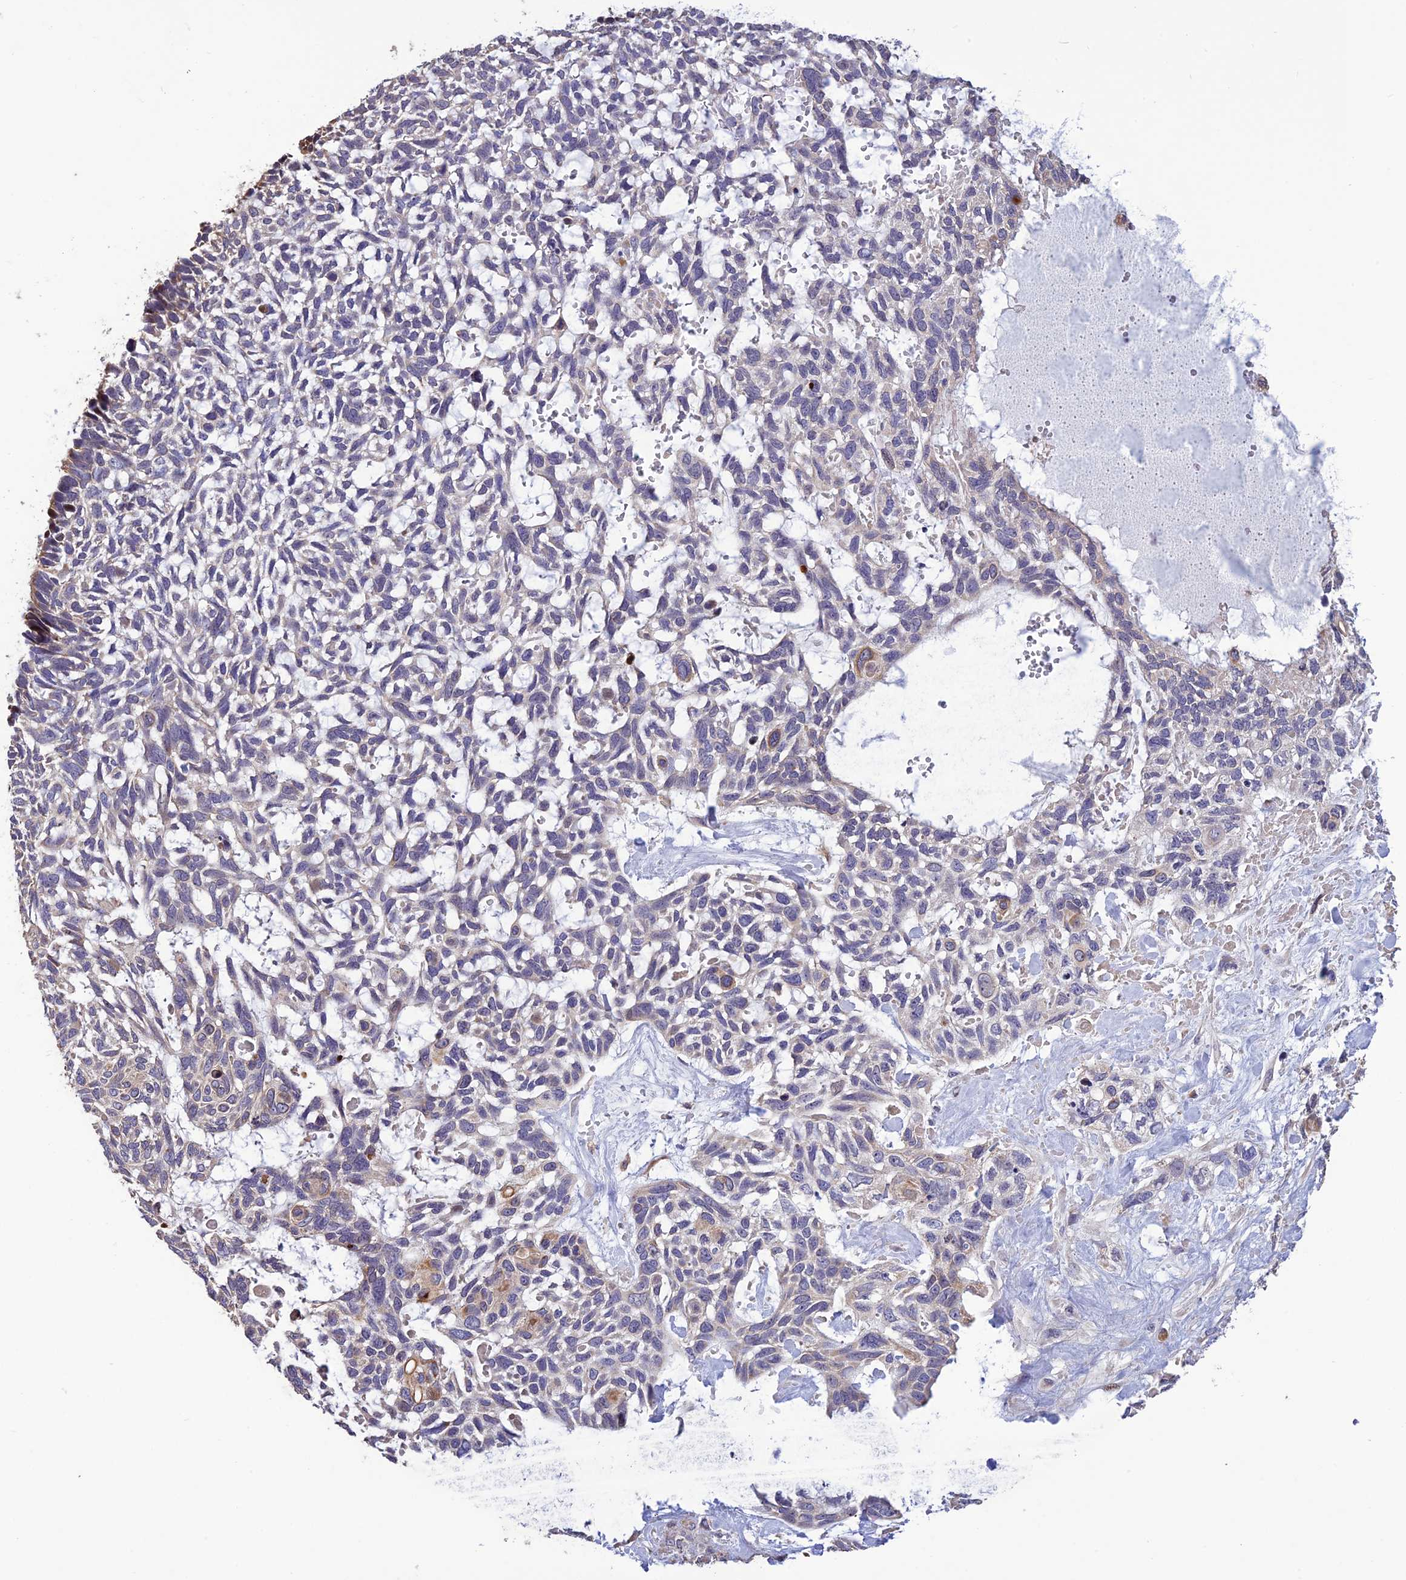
{"staining": {"intensity": "negative", "quantity": "none", "location": "none"}, "tissue": "skin cancer", "cell_type": "Tumor cells", "image_type": "cancer", "snomed": [{"axis": "morphology", "description": "Basal cell carcinoma"}, {"axis": "topography", "description": "Skin"}], "caption": "The IHC micrograph has no significant expression in tumor cells of skin basal cell carcinoma tissue.", "gene": "SPG21", "patient": {"sex": "male", "age": 88}}